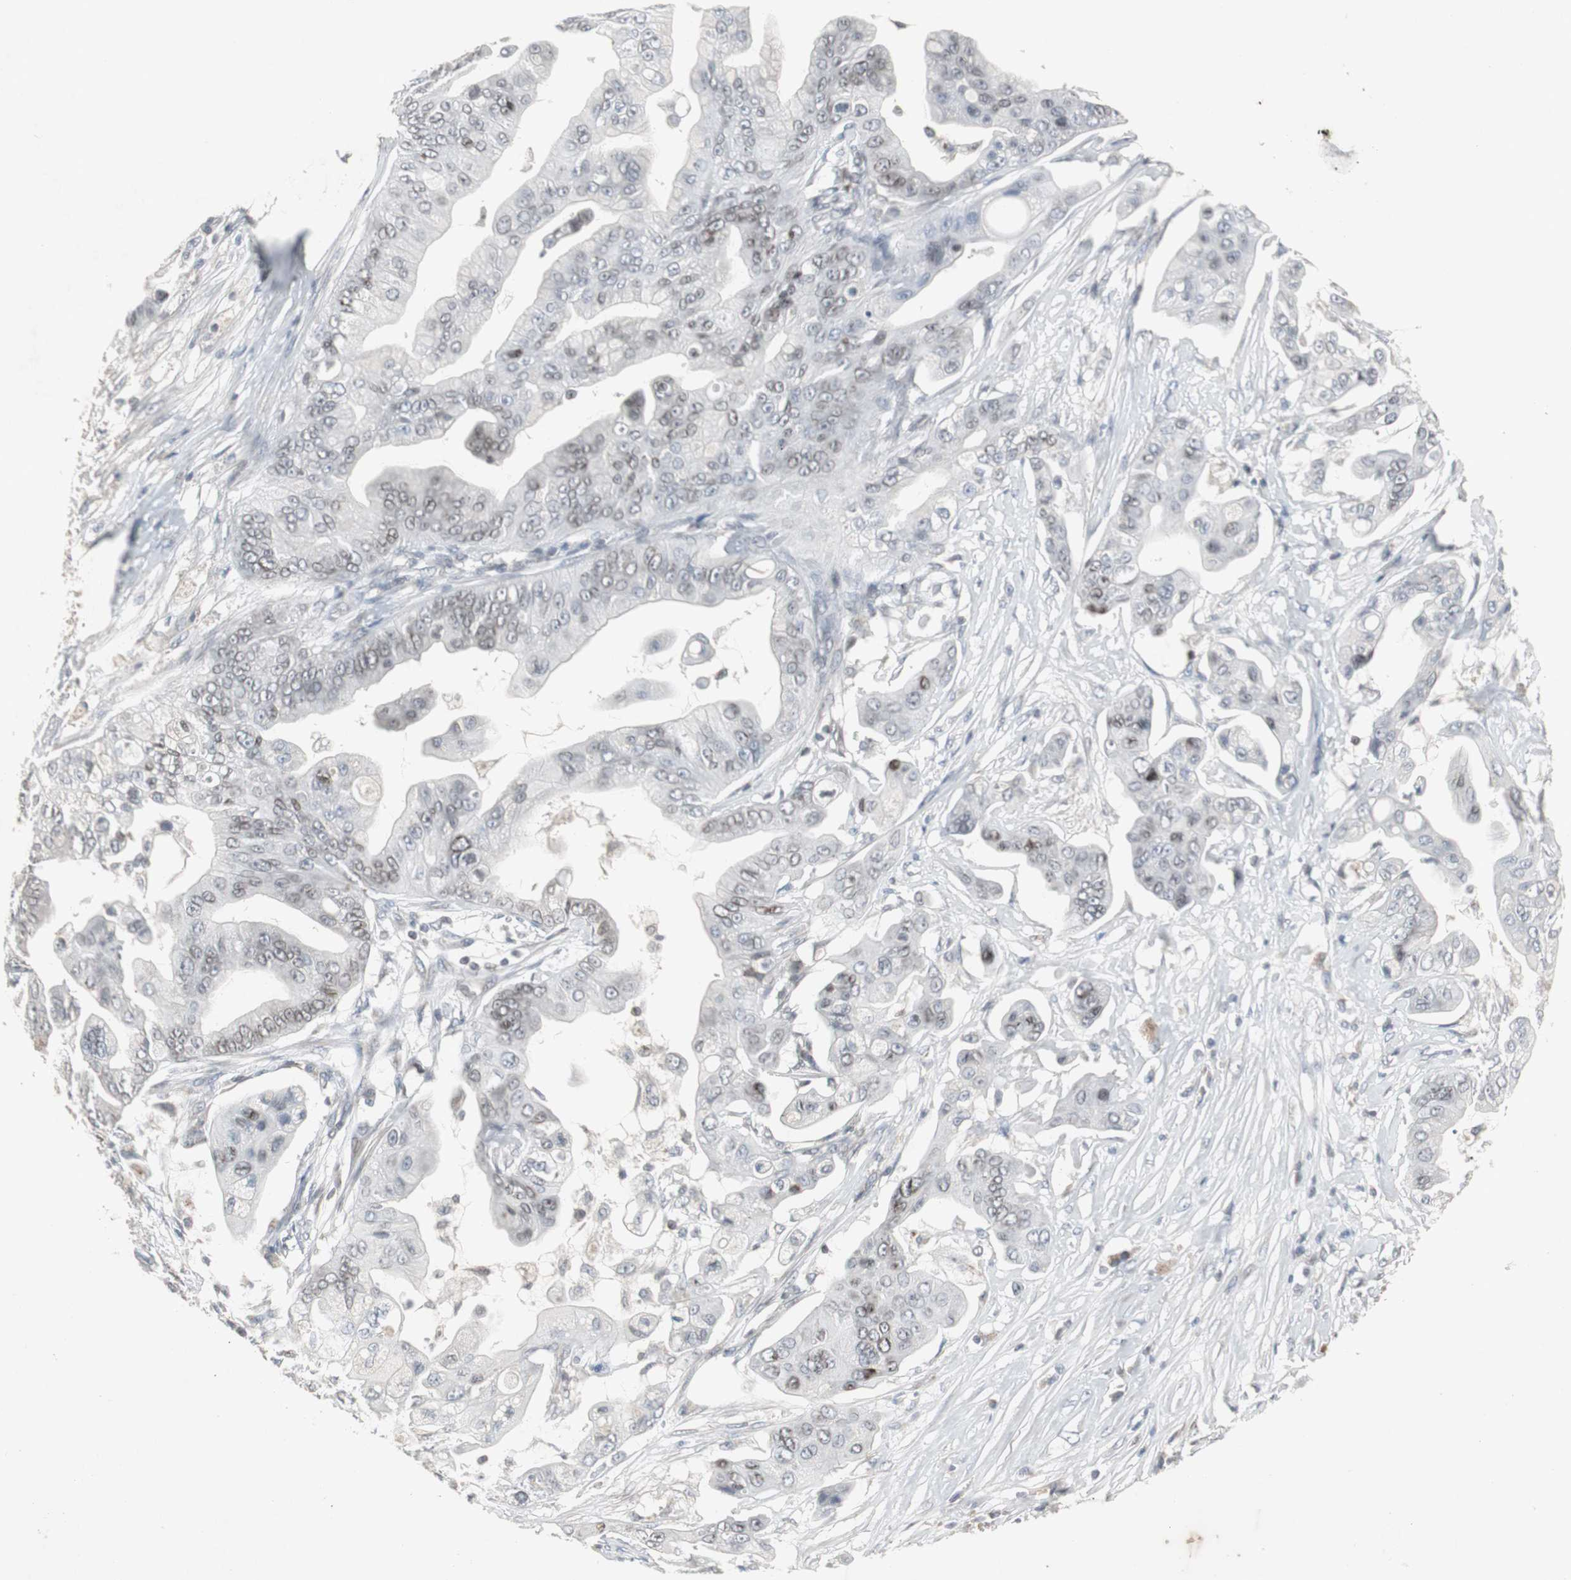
{"staining": {"intensity": "negative", "quantity": "none", "location": "none"}, "tissue": "pancreatic cancer", "cell_type": "Tumor cells", "image_type": "cancer", "snomed": [{"axis": "morphology", "description": "Adenocarcinoma, NOS"}, {"axis": "topography", "description": "Pancreas"}], "caption": "Pancreatic cancer was stained to show a protein in brown. There is no significant expression in tumor cells.", "gene": "ZNF396", "patient": {"sex": "female", "age": 75}}